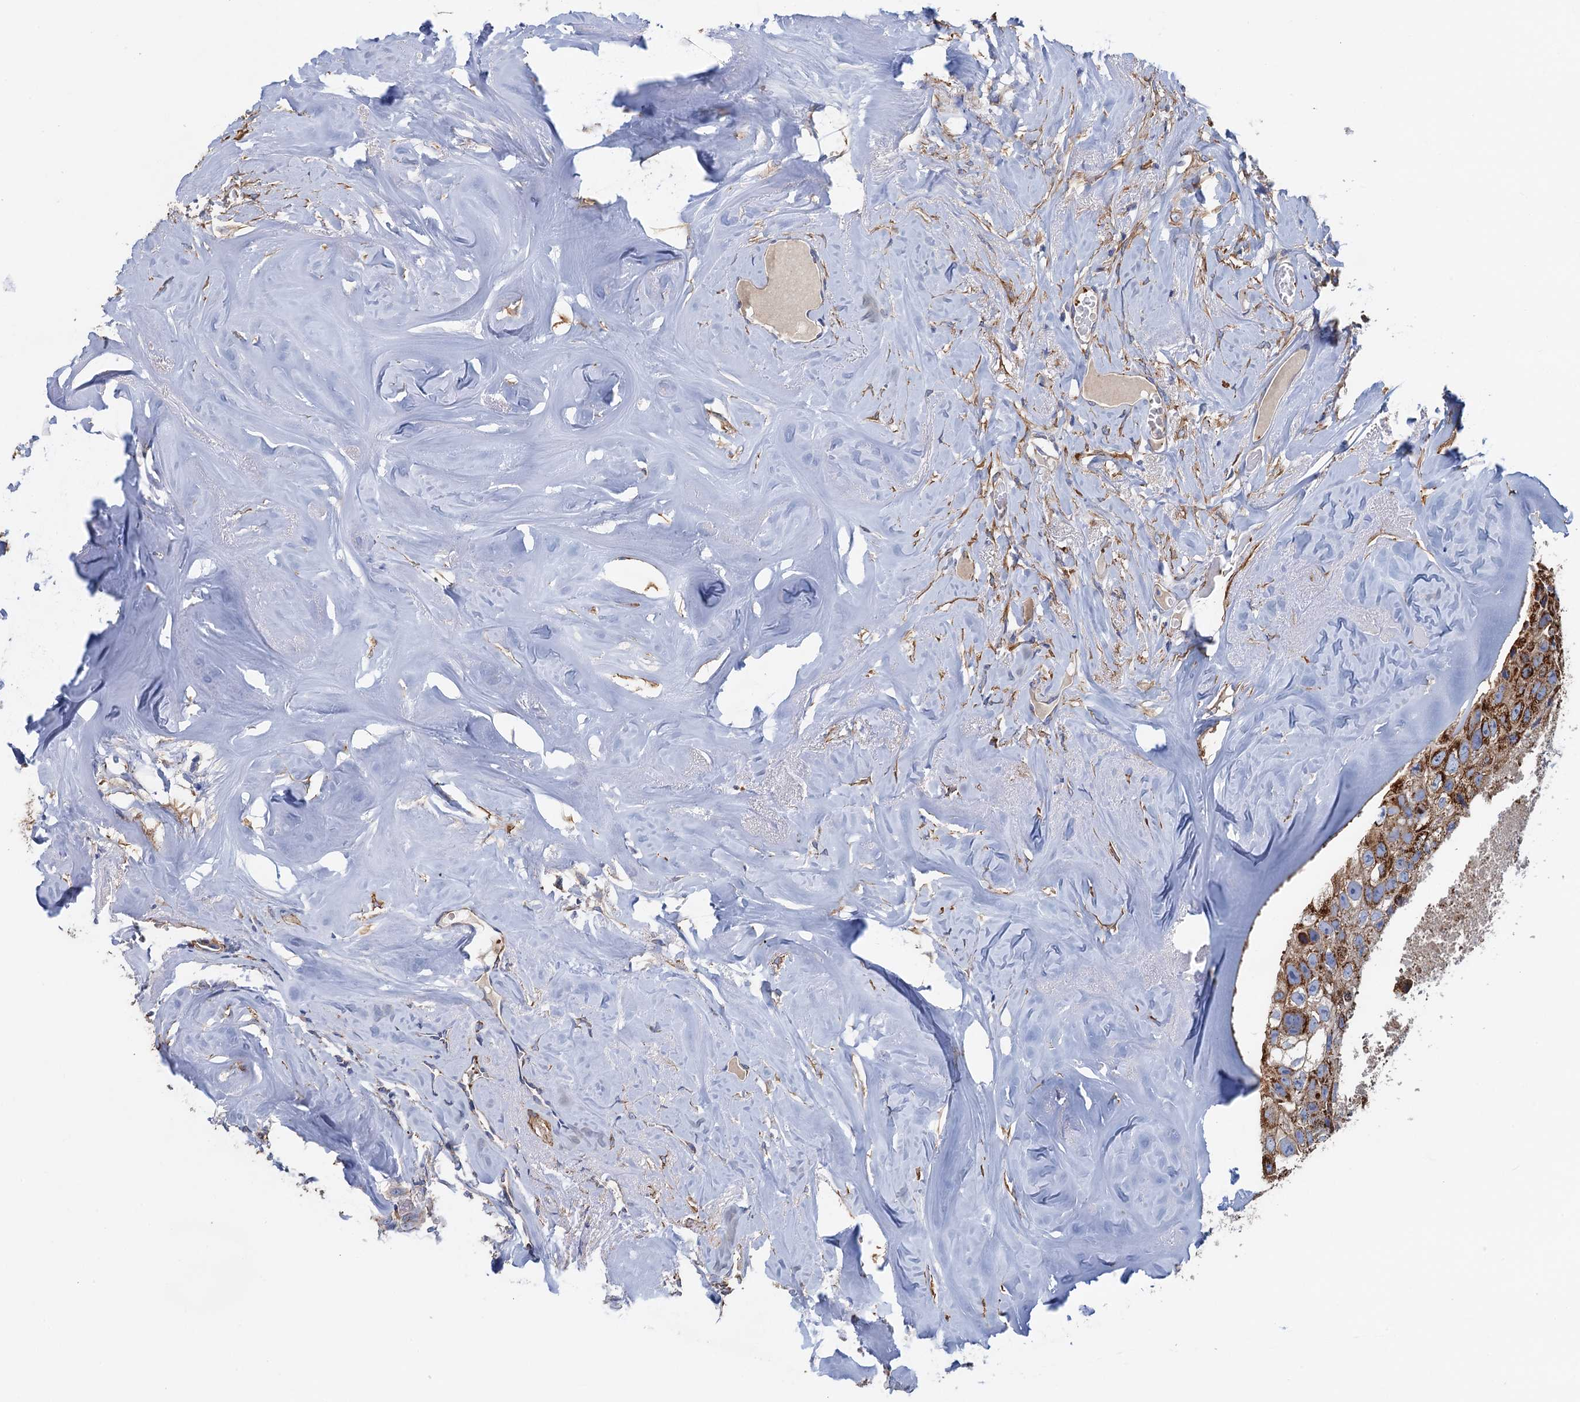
{"staining": {"intensity": "moderate", "quantity": ">75%", "location": "cytoplasmic/membranous"}, "tissue": "head and neck cancer", "cell_type": "Tumor cells", "image_type": "cancer", "snomed": [{"axis": "morphology", "description": "Adenocarcinoma, NOS"}, {"axis": "morphology", "description": "Adenocarcinoma, metastatic, NOS"}, {"axis": "topography", "description": "Head-Neck"}], "caption": "IHC of head and neck cancer shows medium levels of moderate cytoplasmic/membranous staining in approximately >75% of tumor cells.", "gene": "GCSH", "patient": {"sex": "male", "age": 75}}